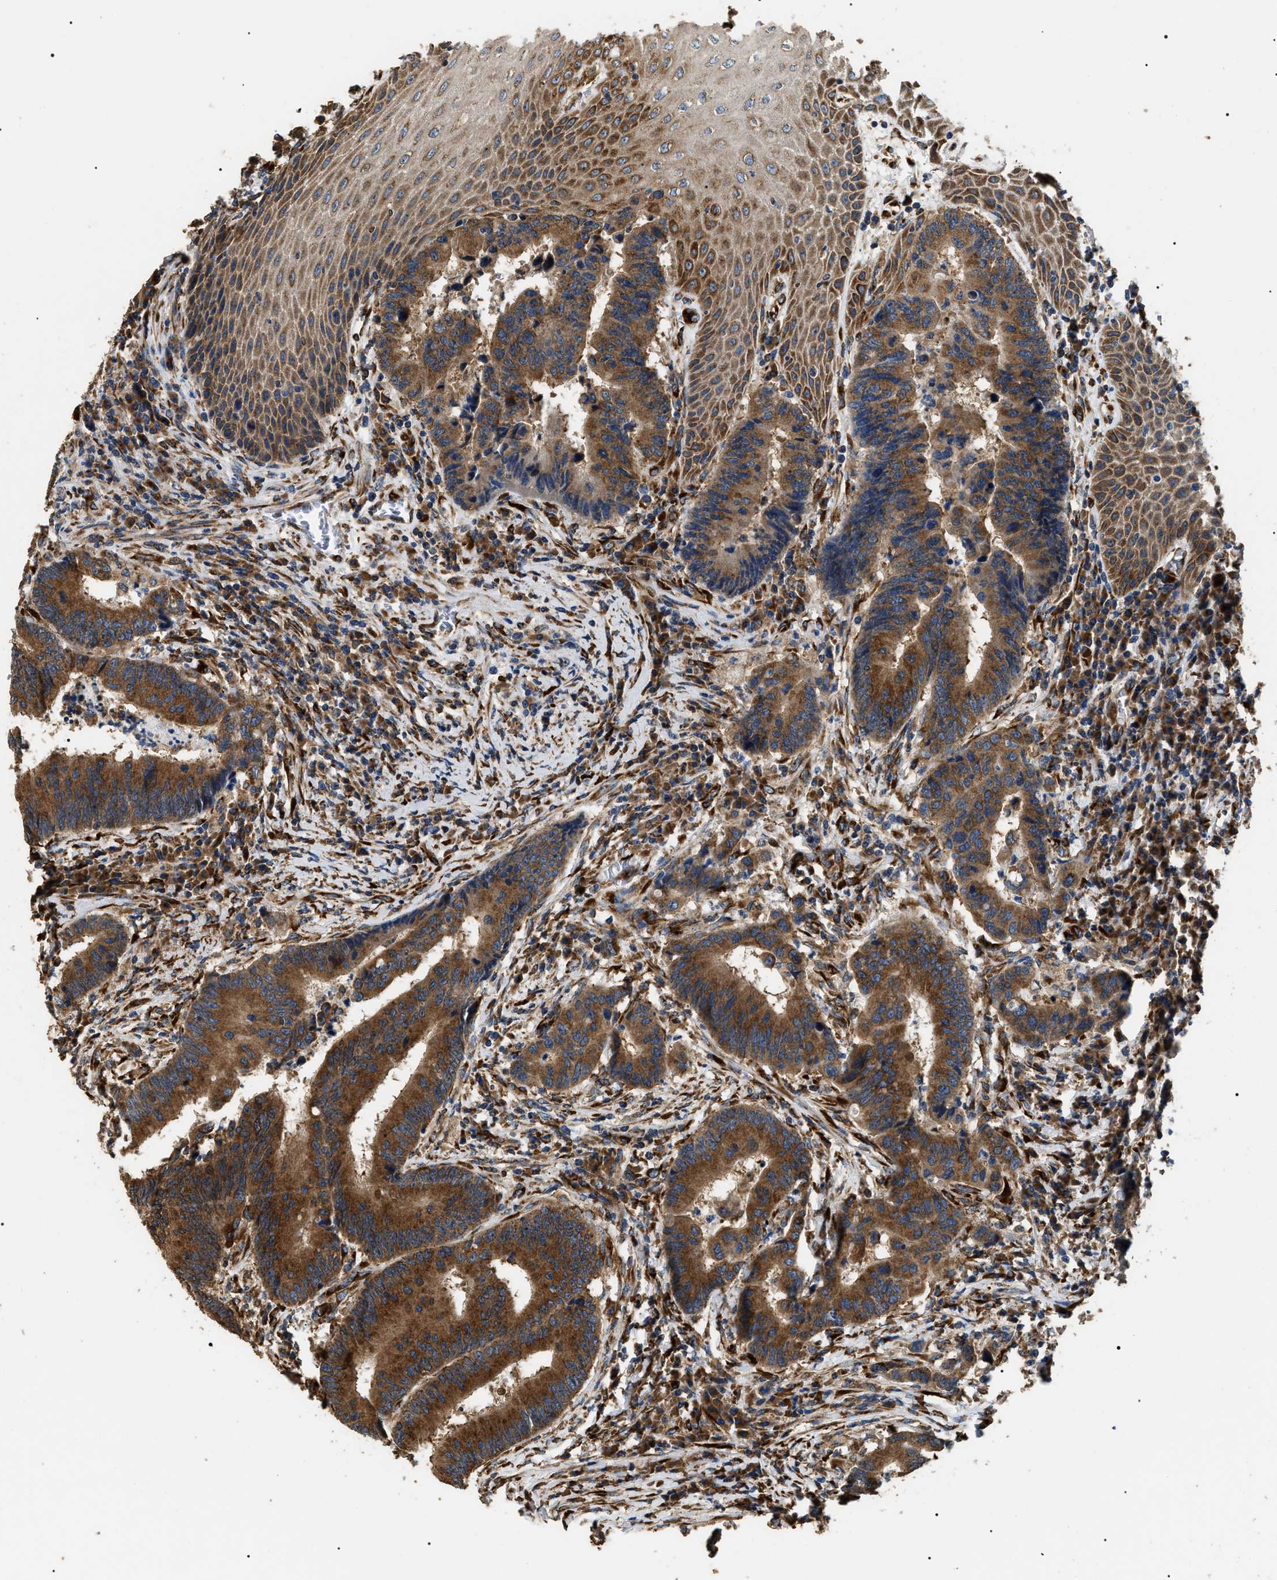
{"staining": {"intensity": "moderate", "quantity": ">75%", "location": "cytoplasmic/membranous"}, "tissue": "colorectal cancer", "cell_type": "Tumor cells", "image_type": "cancer", "snomed": [{"axis": "morphology", "description": "Adenocarcinoma, NOS"}, {"axis": "topography", "description": "Rectum"}, {"axis": "topography", "description": "Anal"}], "caption": "This photomicrograph reveals immunohistochemistry (IHC) staining of human colorectal cancer, with medium moderate cytoplasmic/membranous expression in about >75% of tumor cells.", "gene": "KTN1", "patient": {"sex": "female", "age": 89}}